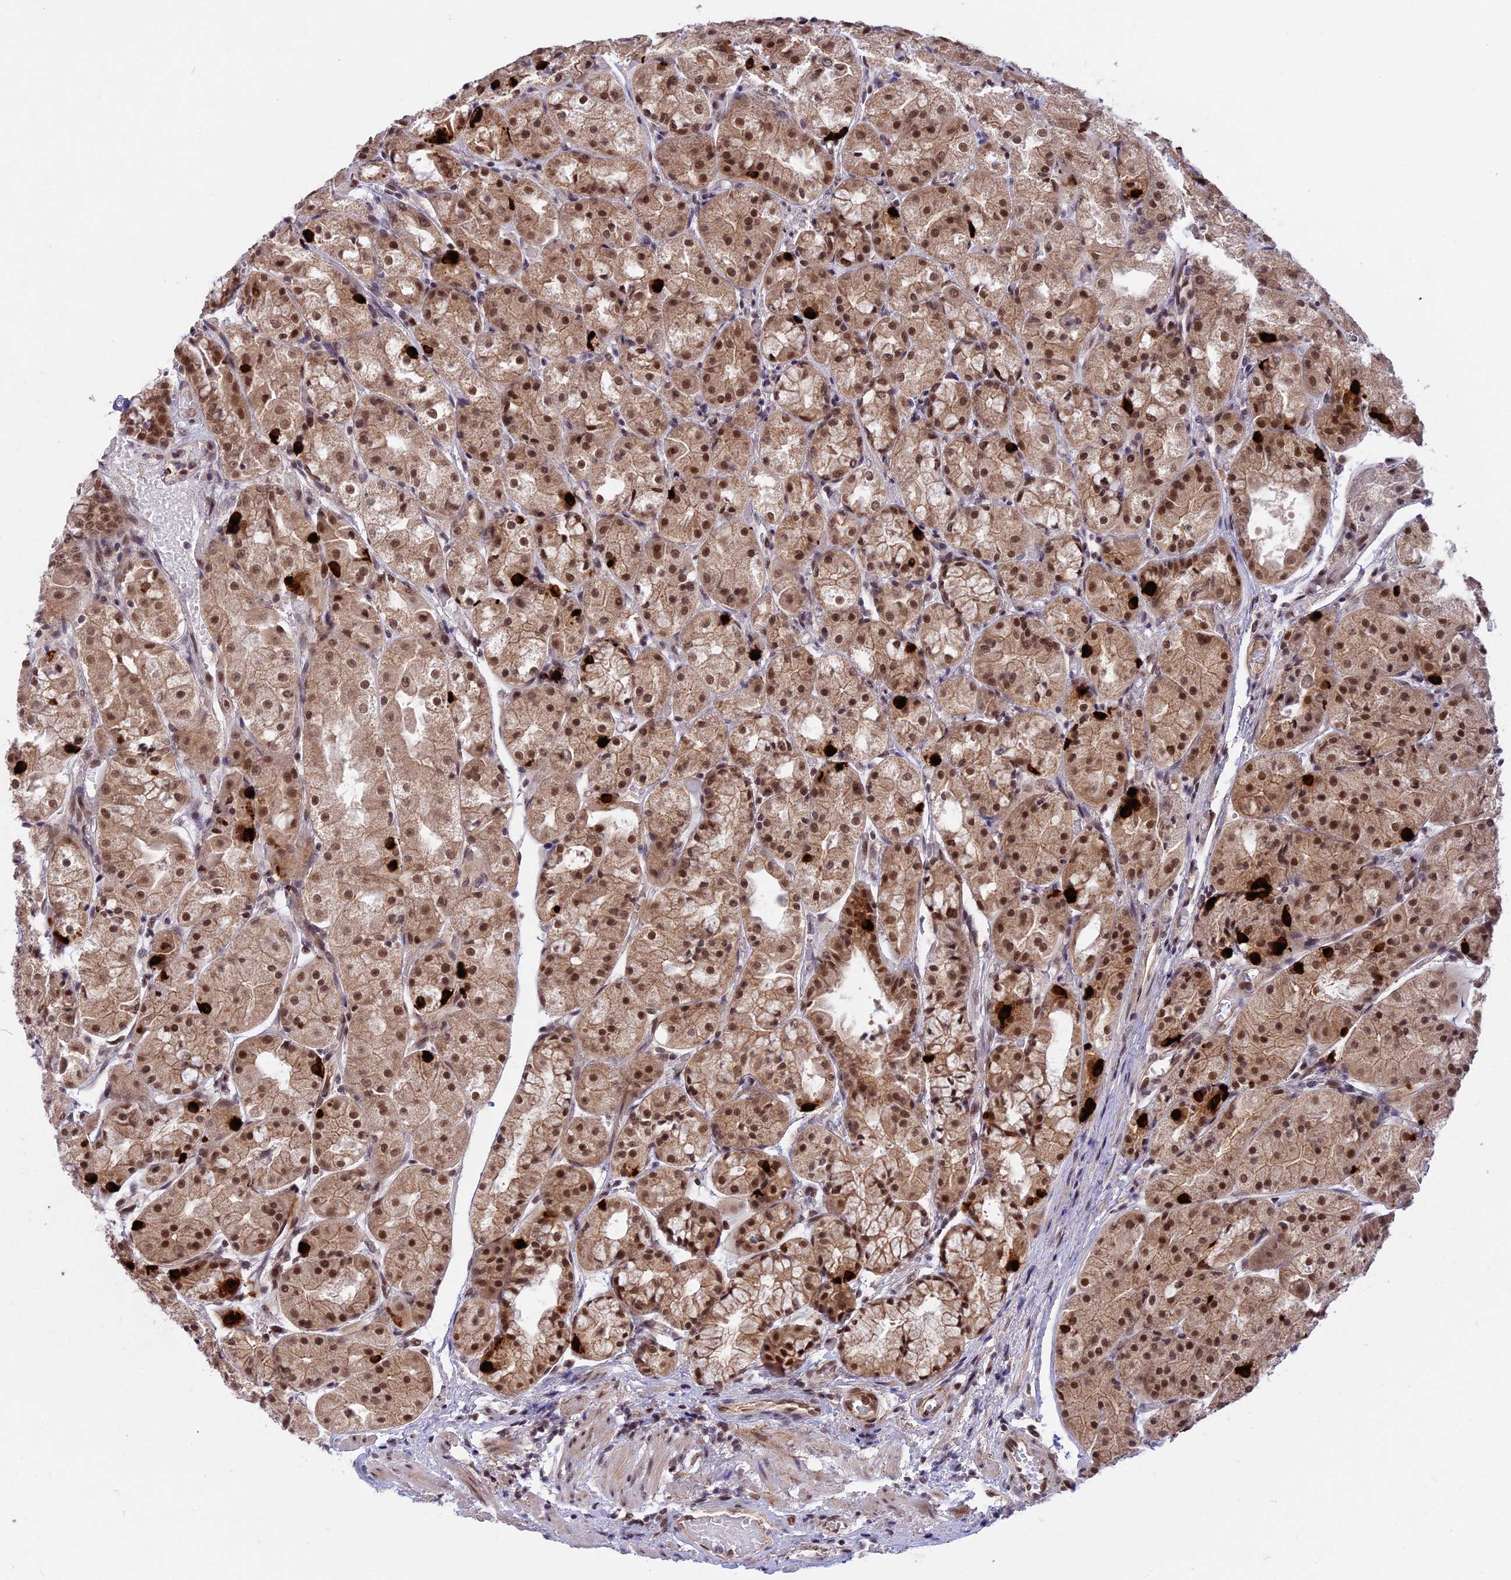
{"staining": {"intensity": "strong", "quantity": ">75%", "location": "nuclear"}, "tissue": "stomach", "cell_type": "Glandular cells", "image_type": "normal", "snomed": [{"axis": "morphology", "description": "Normal tissue, NOS"}, {"axis": "topography", "description": "Stomach, upper"}], "caption": "Brown immunohistochemical staining in normal human stomach shows strong nuclear expression in about >75% of glandular cells.", "gene": "POLR2C", "patient": {"sex": "male", "age": 72}}